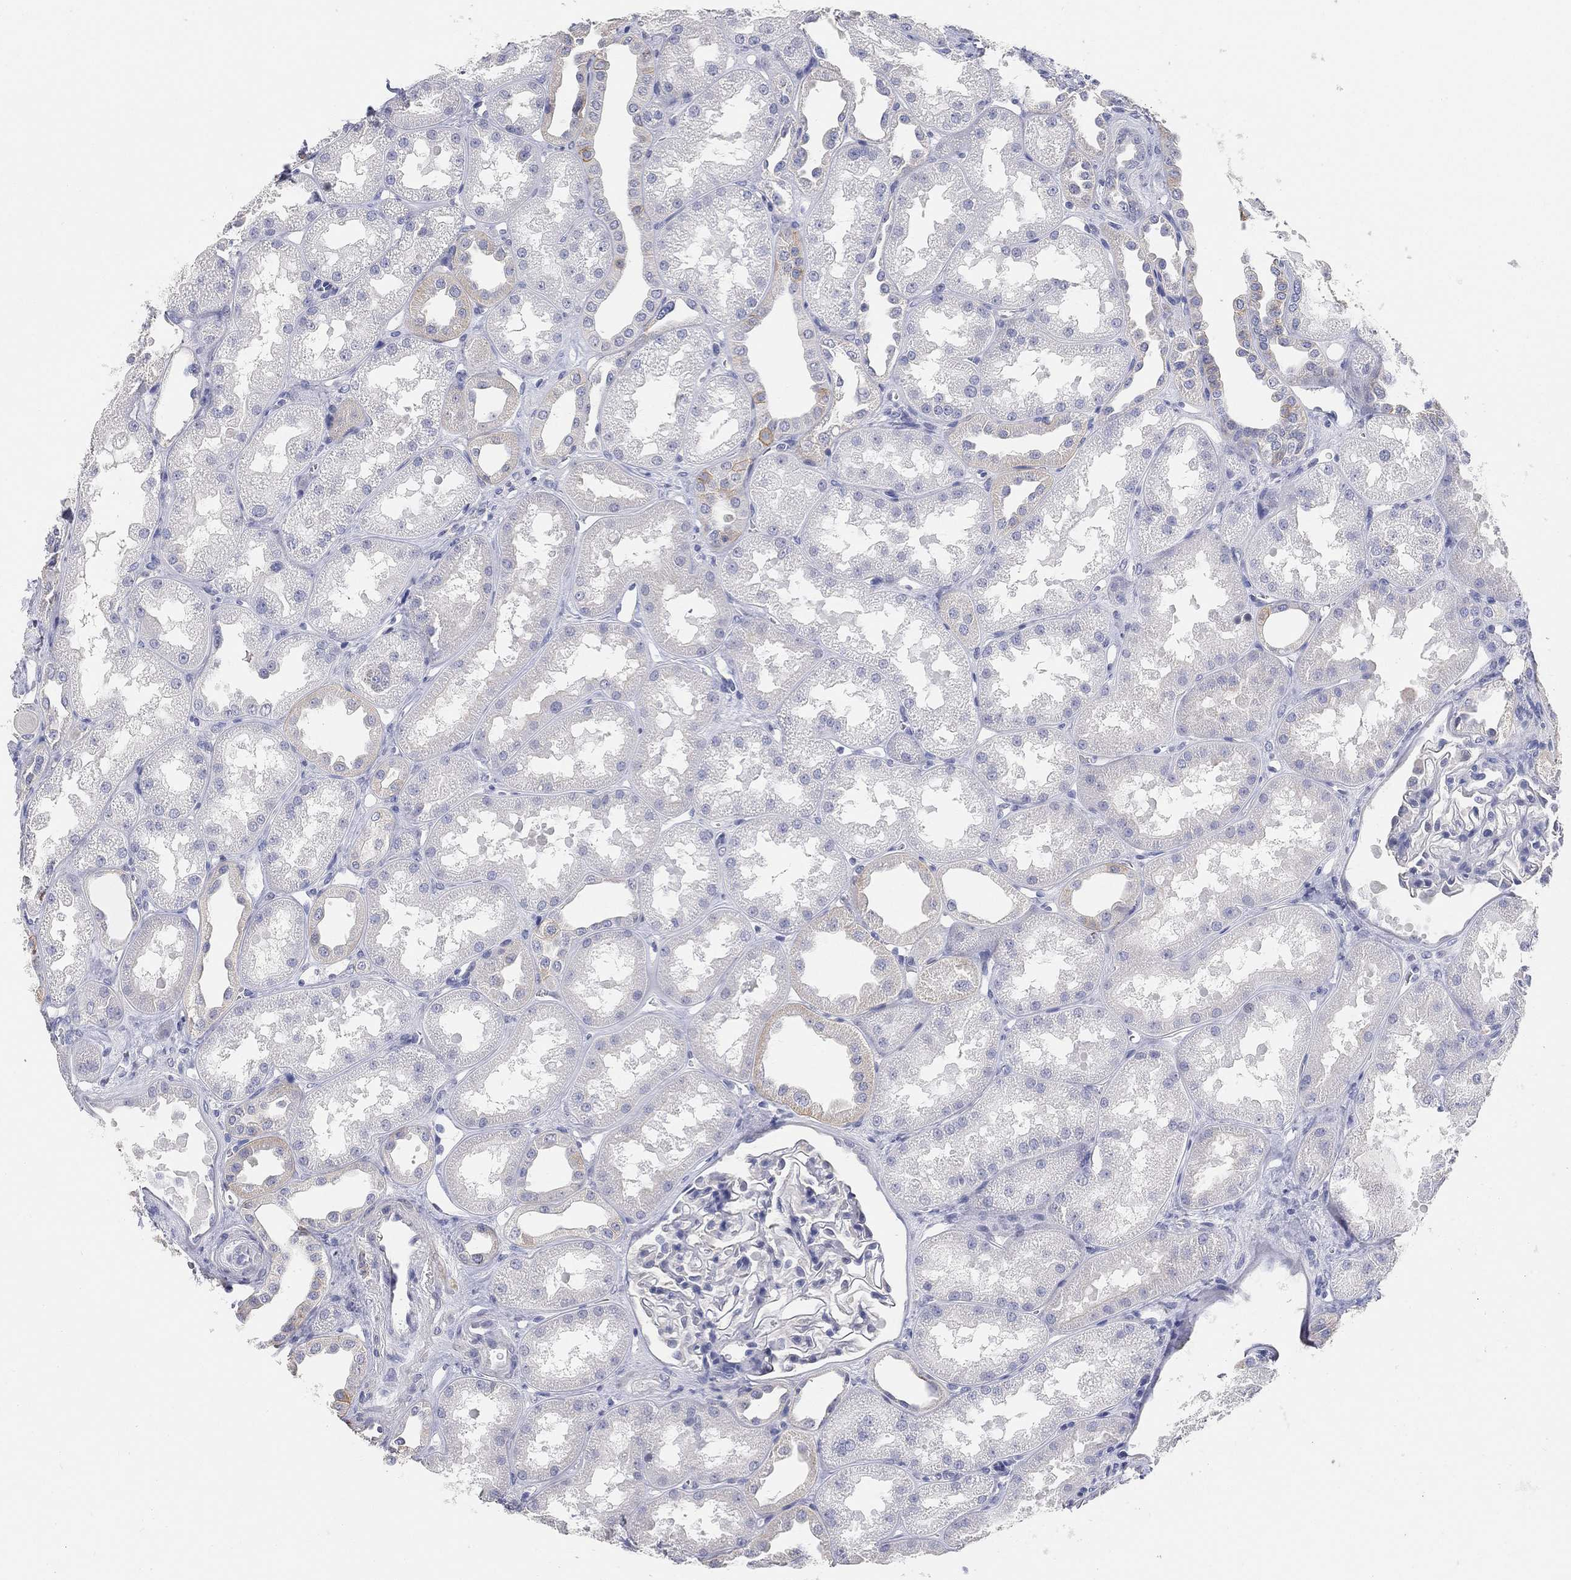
{"staining": {"intensity": "negative", "quantity": "none", "location": "none"}, "tissue": "kidney", "cell_type": "Cells in glomeruli", "image_type": "normal", "snomed": [{"axis": "morphology", "description": "Normal tissue, NOS"}, {"axis": "topography", "description": "Kidney"}], "caption": "This is an immunohistochemistry (IHC) image of normal kidney. There is no staining in cells in glomeruli.", "gene": "FAM187B", "patient": {"sex": "male", "age": 61}}